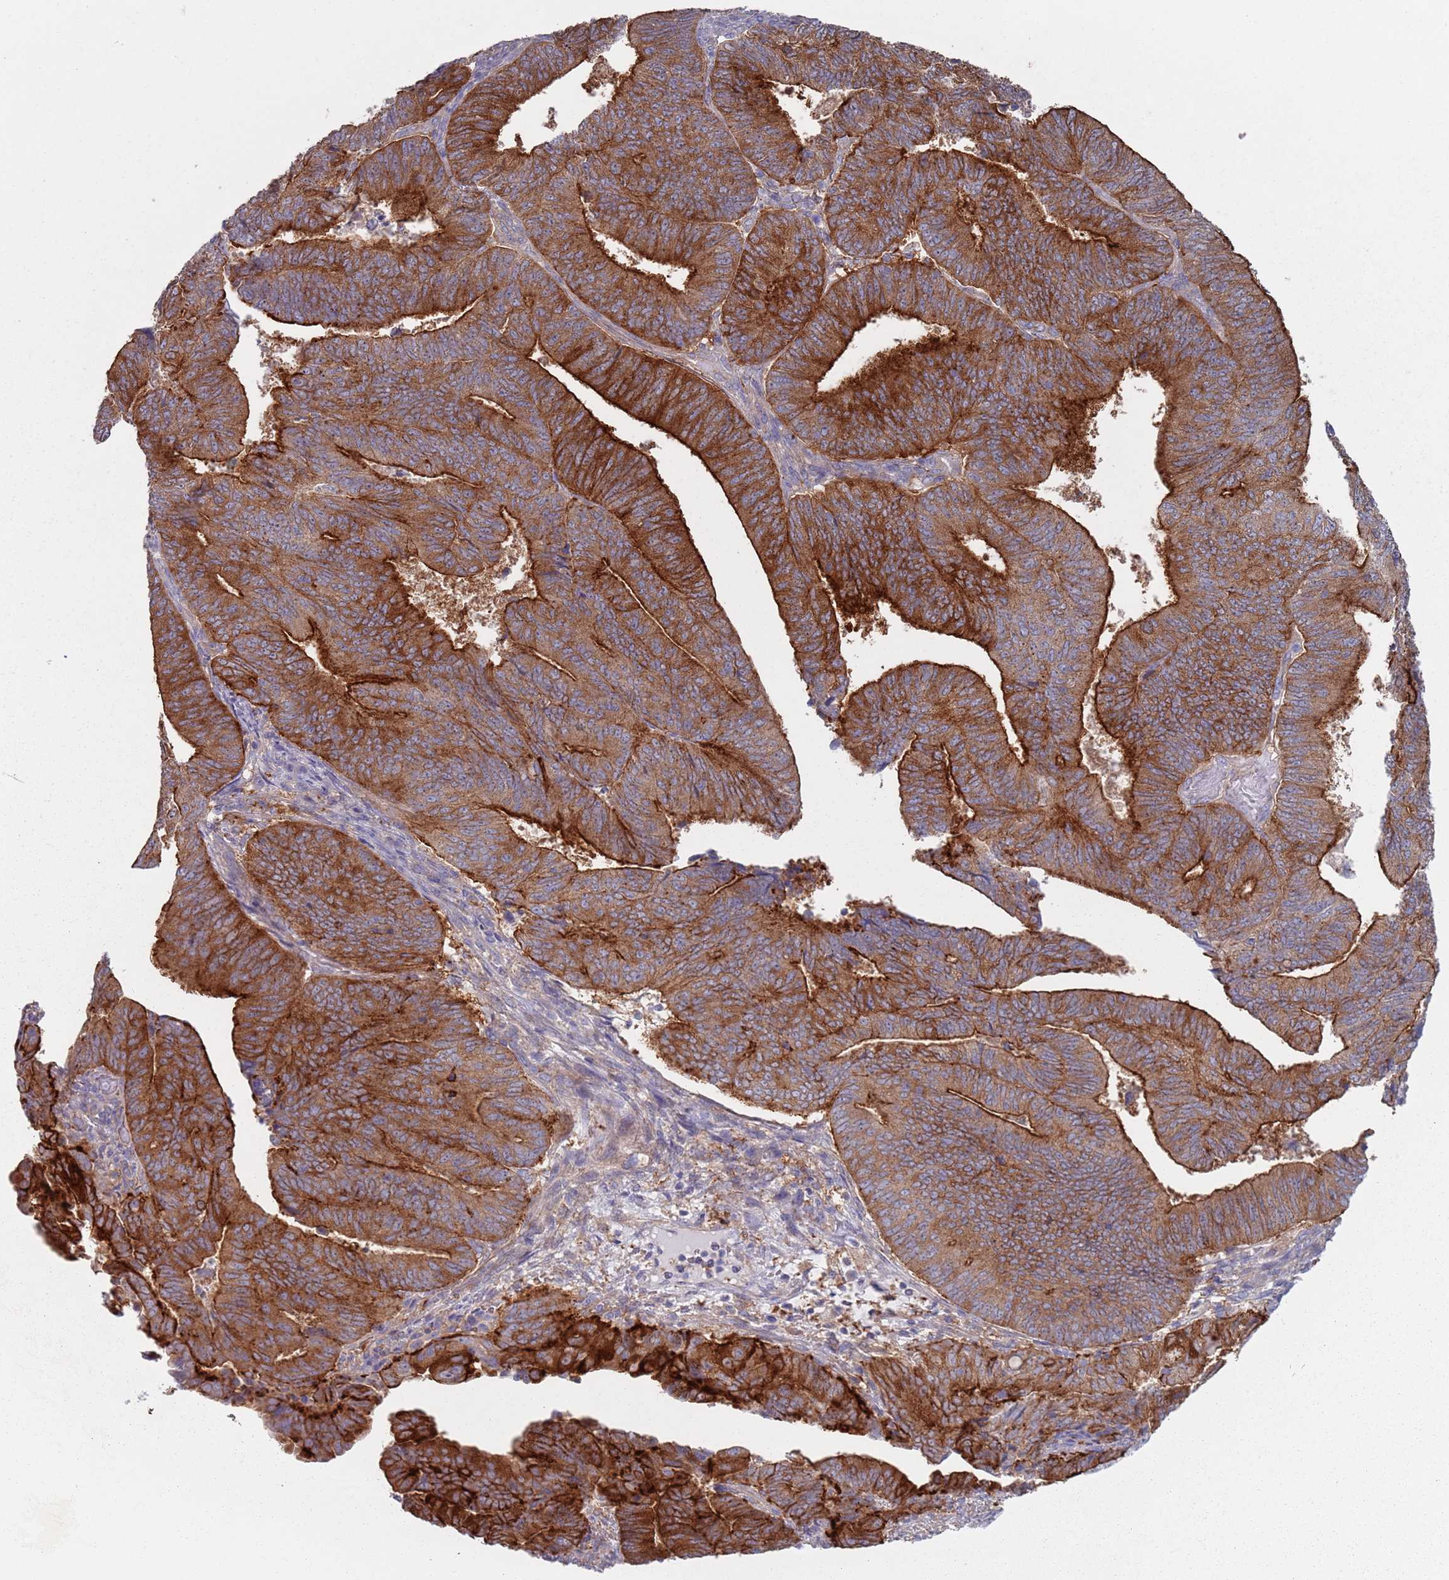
{"staining": {"intensity": "strong", "quantity": ">75%", "location": "cytoplasmic/membranous"}, "tissue": "endometrial cancer", "cell_type": "Tumor cells", "image_type": "cancer", "snomed": [{"axis": "morphology", "description": "Adenocarcinoma, NOS"}, {"axis": "topography", "description": "Endometrium"}], "caption": "Brown immunohistochemical staining in adenocarcinoma (endometrial) shows strong cytoplasmic/membranous positivity in about >75% of tumor cells. (IHC, brightfield microscopy, high magnification).", "gene": "APPL2", "patient": {"sex": "female", "age": 70}}